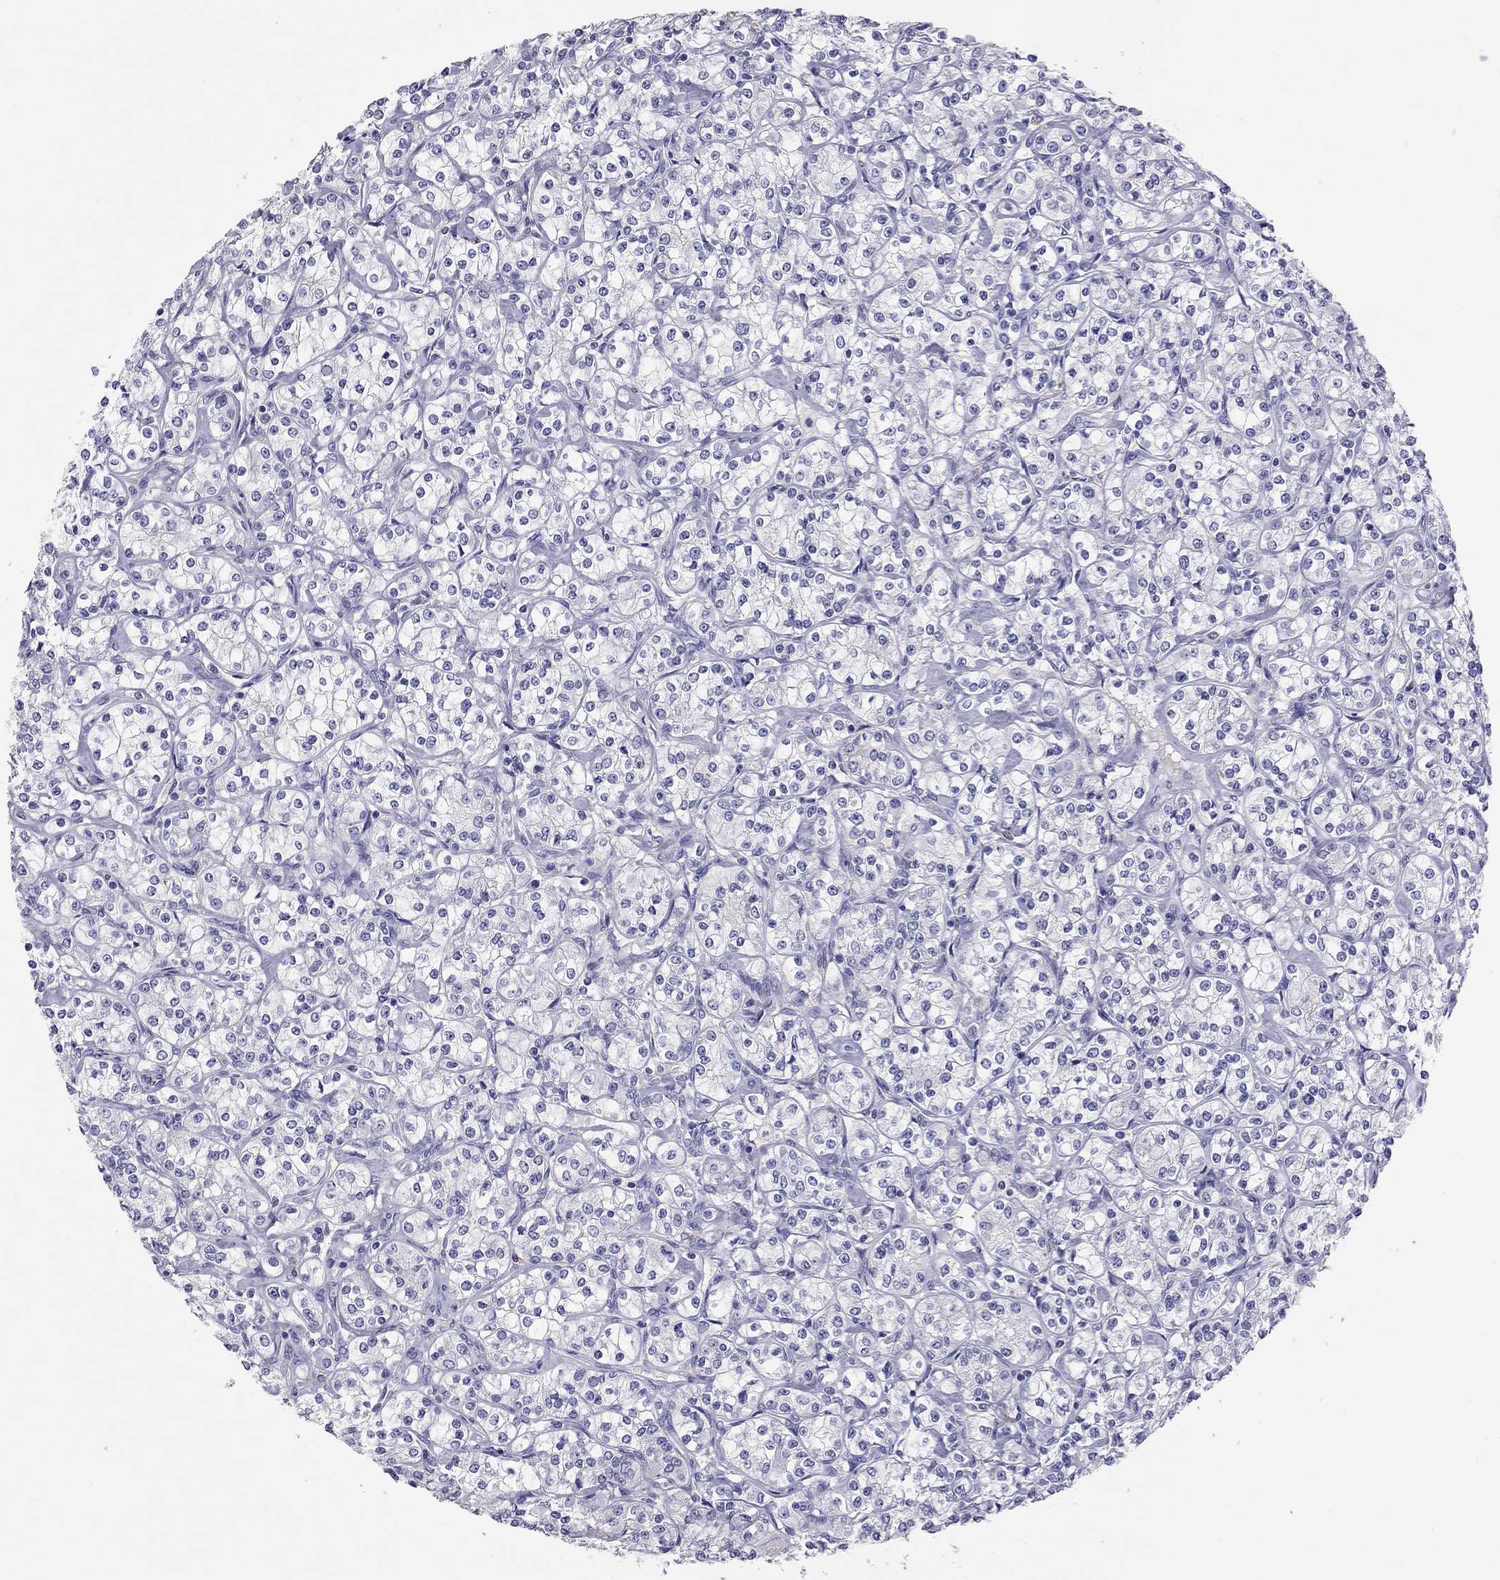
{"staining": {"intensity": "negative", "quantity": "none", "location": "none"}, "tissue": "renal cancer", "cell_type": "Tumor cells", "image_type": "cancer", "snomed": [{"axis": "morphology", "description": "Adenocarcinoma, NOS"}, {"axis": "topography", "description": "Kidney"}], "caption": "Tumor cells show no significant protein staining in adenocarcinoma (renal).", "gene": "CALHM1", "patient": {"sex": "male", "age": 77}}